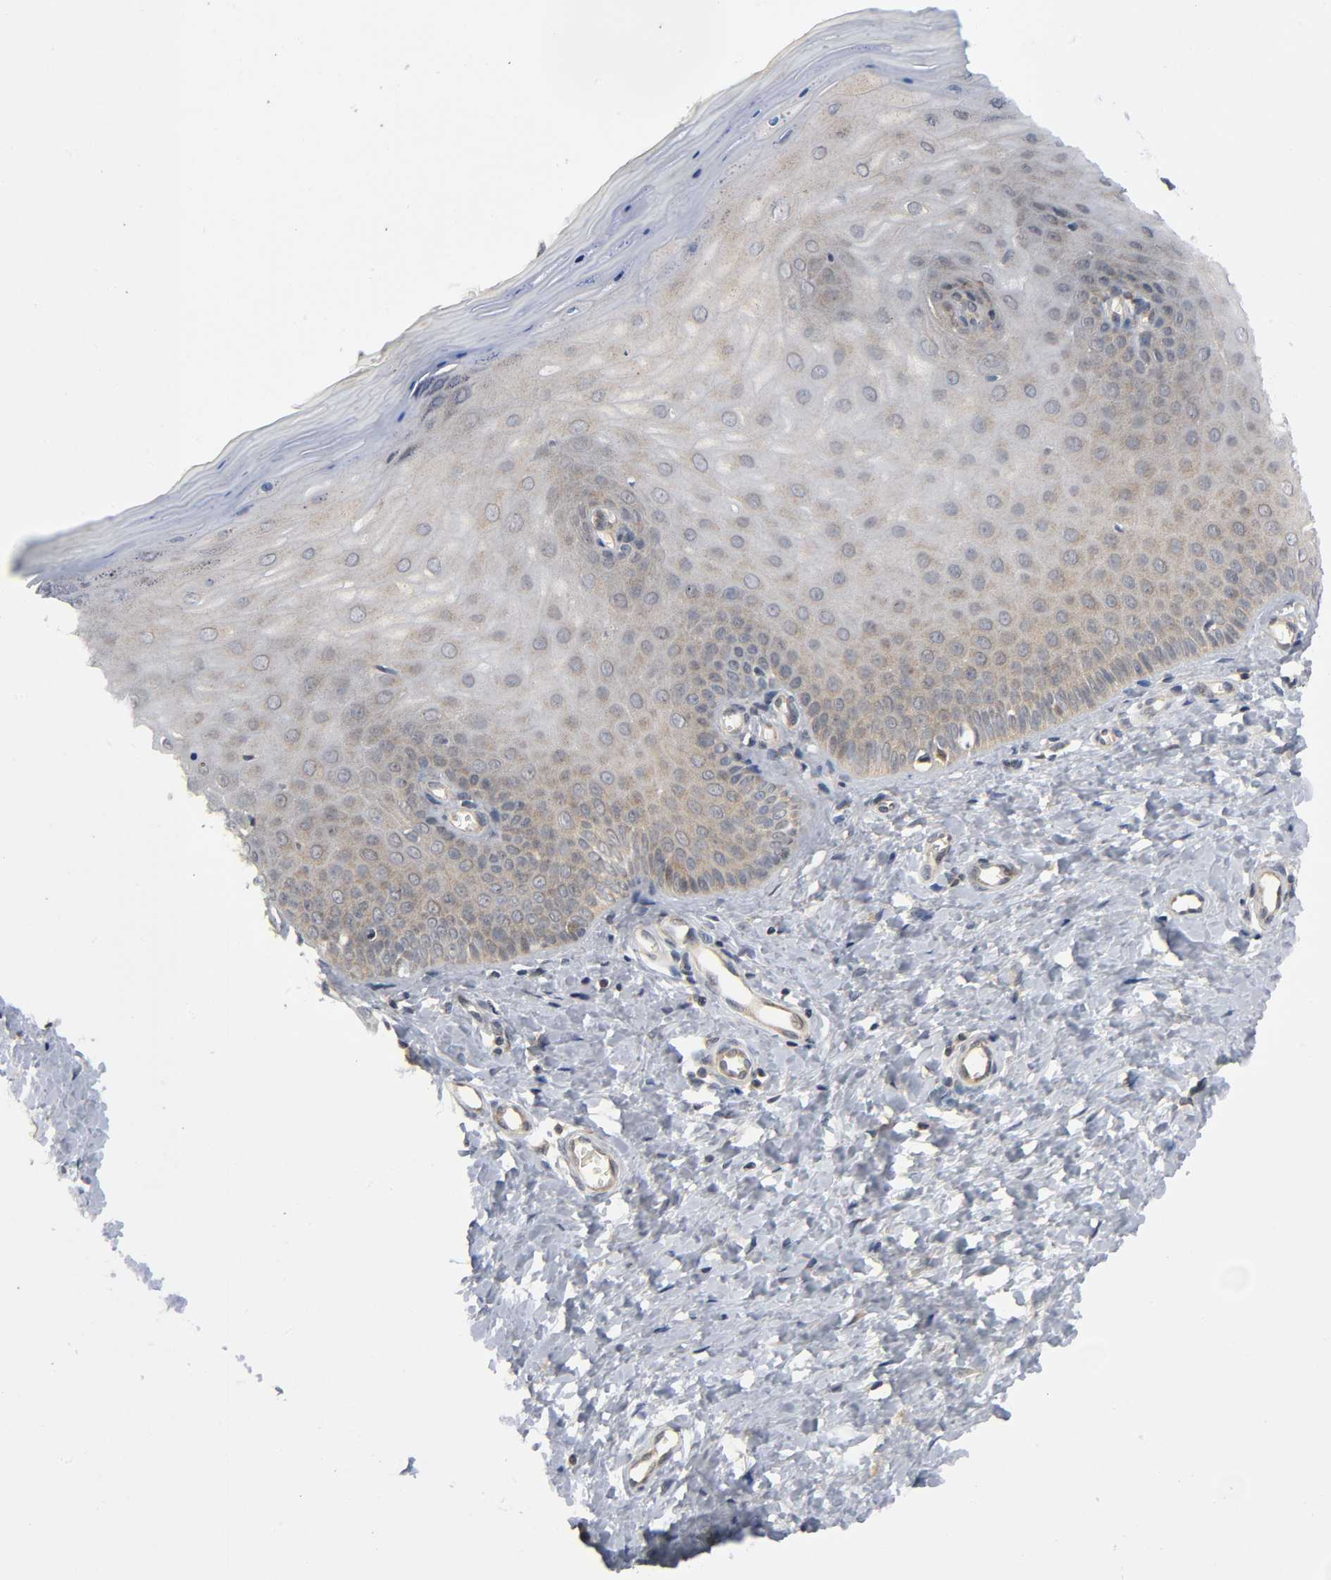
{"staining": {"intensity": "strong", "quantity": ">75%", "location": "cytoplasmic/membranous"}, "tissue": "cervix", "cell_type": "Glandular cells", "image_type": "normal", "snomed": [{"axis": "morphology", "description": "Normal tissue, NOS"}, {"axis": "topography", "description": "Cervix"}], "caption": "A brown stain highlights strong cytoplasmic/membranous expression of a protein in glandular cells of unremarkable human cervix.", "gene": "MAPK8", "patient": {"sex": "female", "age": 55}}